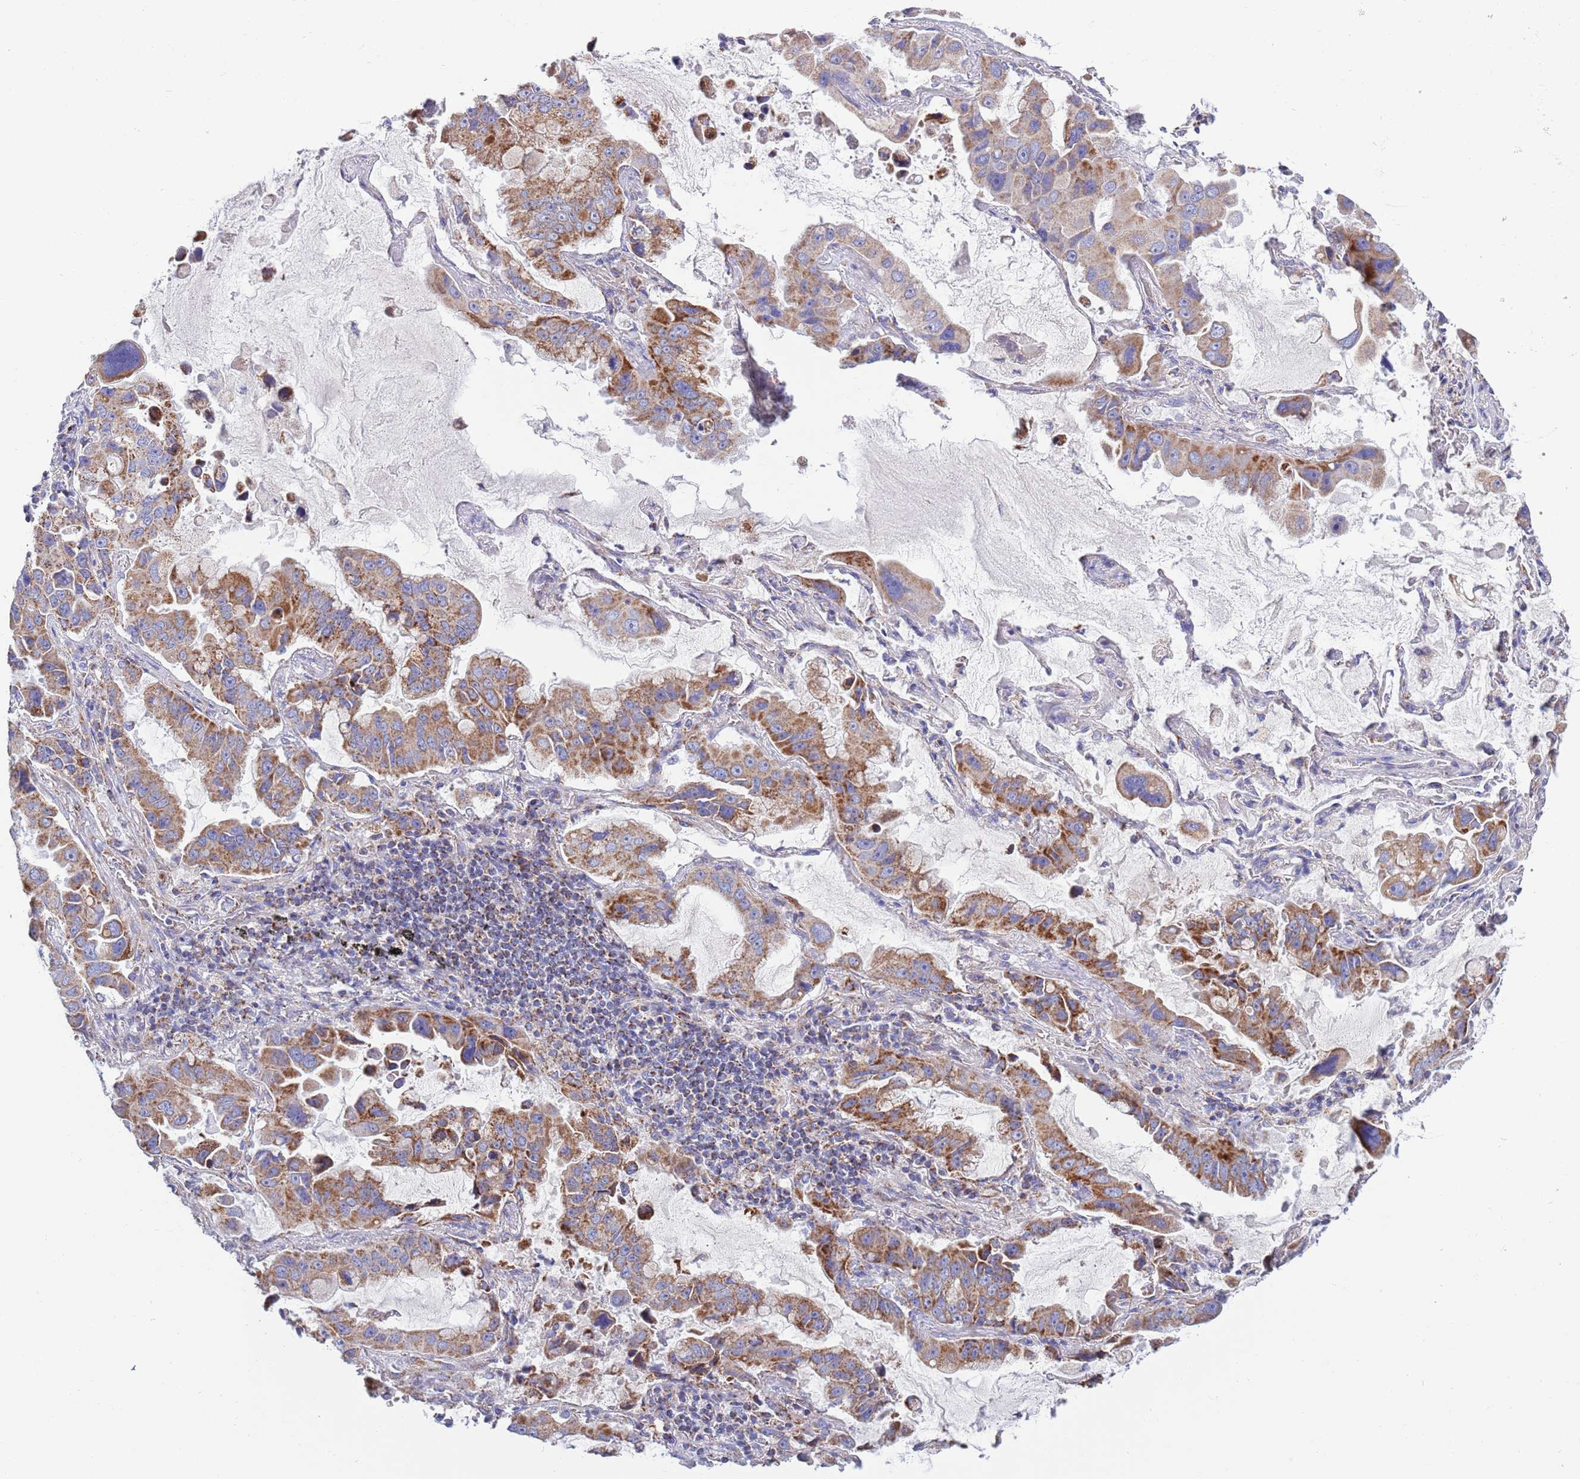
{"staining": {"intensity": "moderate", "quantity": ">75%", "location": "cytoplasmic/membranous"}, "tissue": "lung cancer", "cell_type": "Tumor cells", "image_type": "cancer", "snomed": [{"axis": "morphology", "description": "Adenocarcinoma, NOS"}, {"axis": "topography", "description": "Lung"}], "caption": "The histopathology image demonstrates staining of lung cancer (adenocarcinoma), revealing moderate cytoplasmic/membranous protein expression (brown color) within tumor cells.", "gene": "EMC8", "patient": {"sex": "male", "age": 64}}